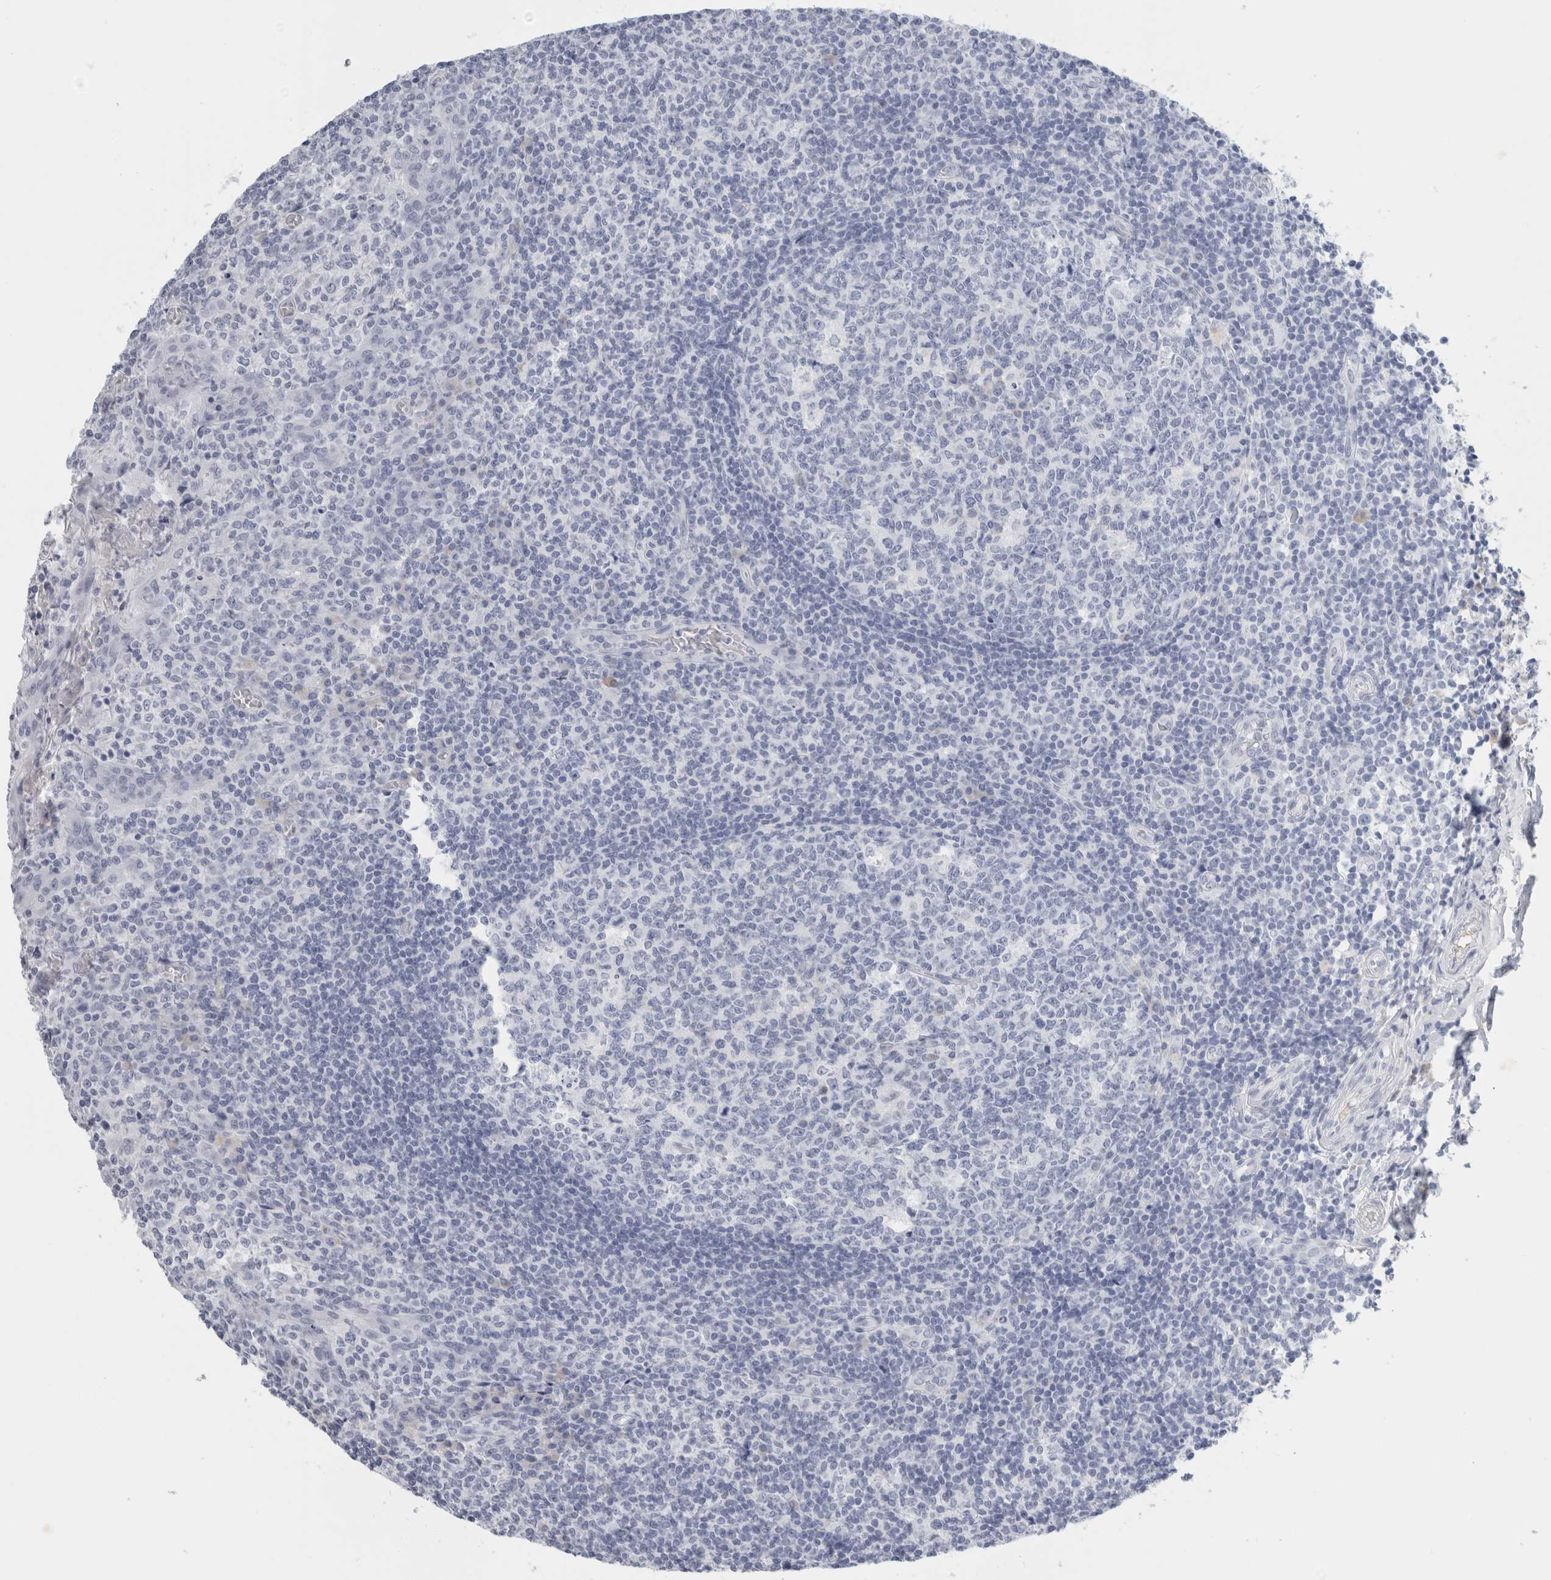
{"staining": {"intensity": "negative", "quantity": "none", "location": "none"}, "tissue": "tonsil", "cell_type": "Germinal center cells", "image_type": "normal", "snomed": [{"axis": "morphology", "description": "Normal tissue, NOS"}, {"axis": "topography", "description": "Tonsil"}], "caption": "The micrograph demonstrates no staining of germinal center cells in normal tonsil. (Stains: DAB IHC with hematoxylin counter stain, Microscopy: brightfield microscopy at high magnification).", "gene": "TSPAN8", "patient": {"sex": "female", "age": 19}}